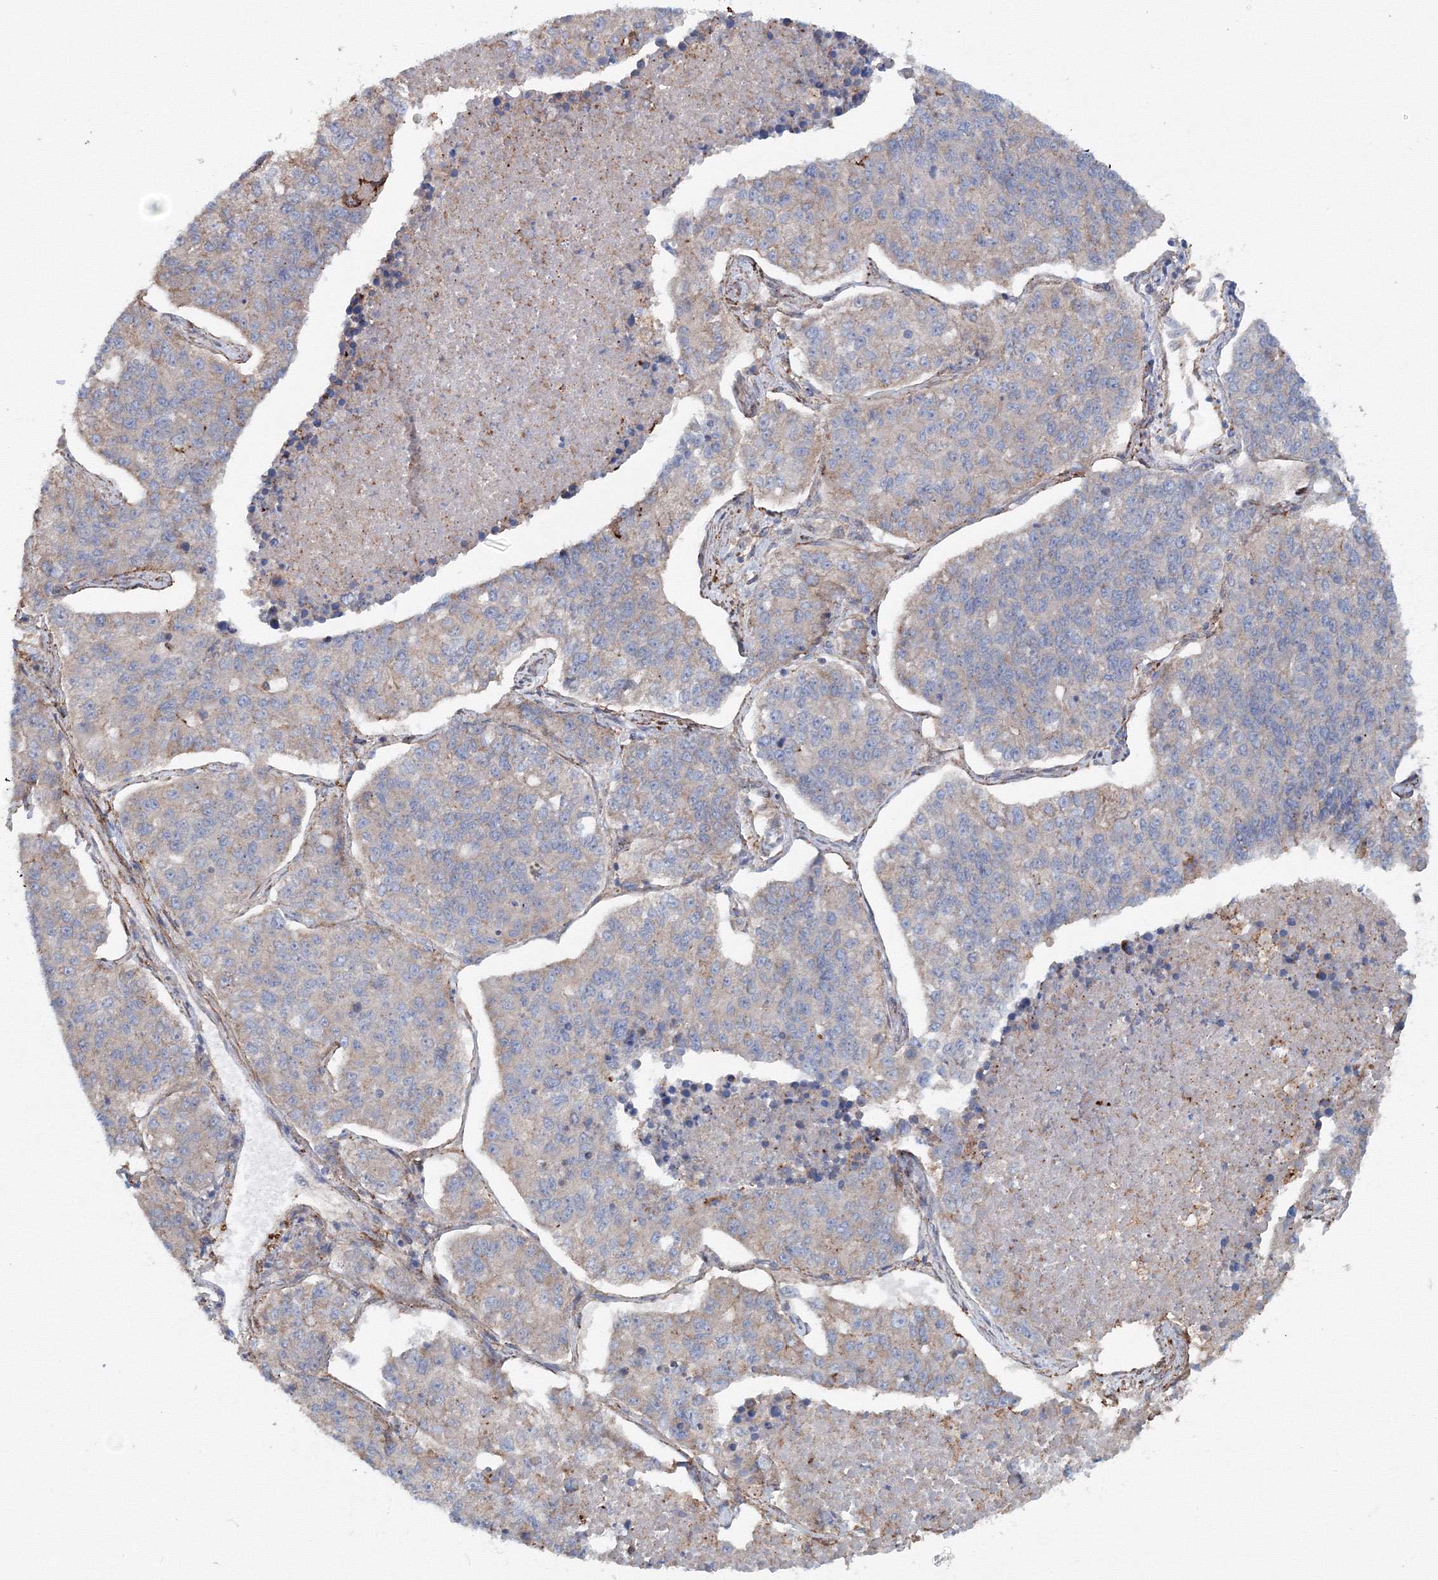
{"staining": {"intensity": "weak", "quantity": "<25%", "location": "cytoplasmic/membranous"}, "tissue": "lung cancer", "cell_type": "Tumor cells", "image_type": "cancer", "snomed": [{"axis": "morphology", "description": "Adenocarcinoma, NOS"}, {"axis": "topography", "description": "Lung"}], "caption": "The IHC image has no significant positivity in tumor cells of lung cancer (adenocarcinoma) tissue.", "gene": "EXOC1", "patient": {"sex": "male", "age": 49}}